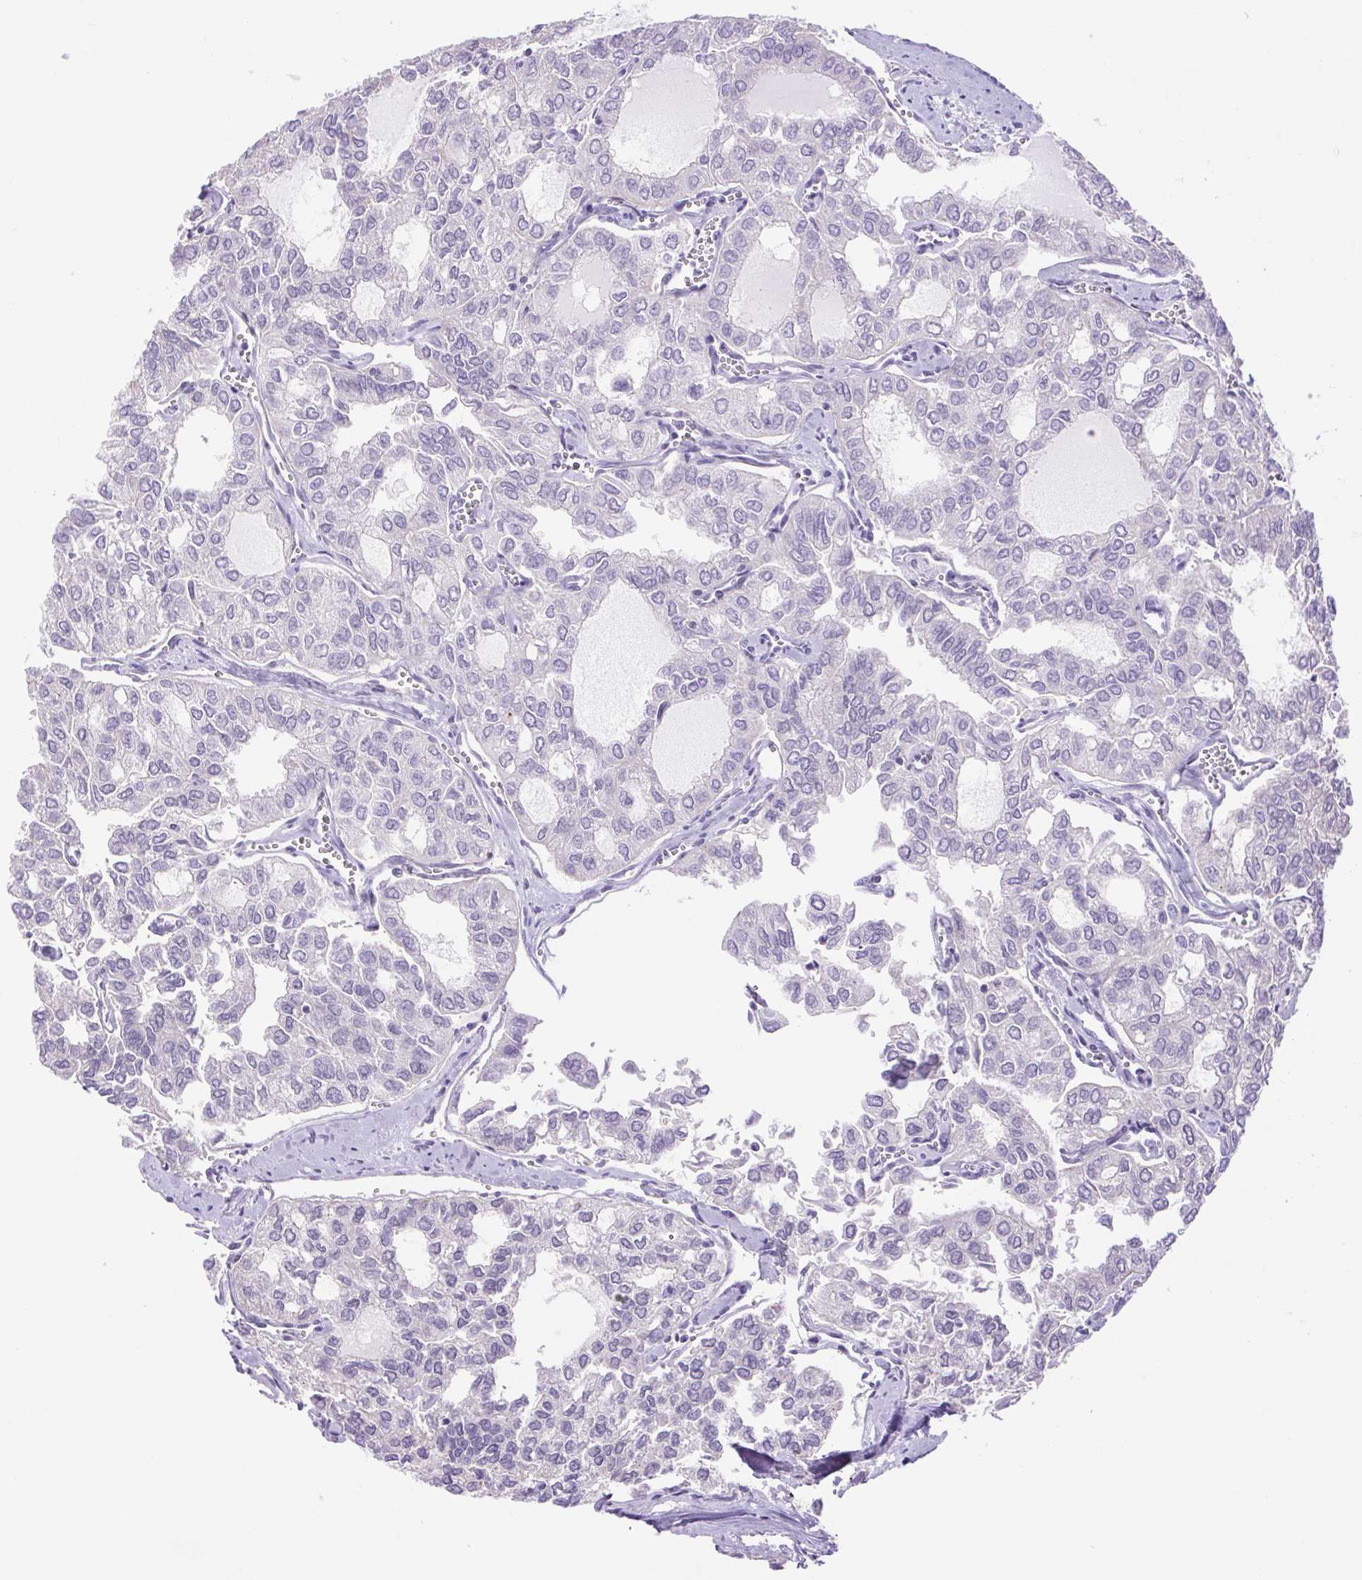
{"staining": {"intensity": "negative", "quantity": "none", "location": "none"}, "tissue": "thyroid cancer", "cell_type": "Tumor cells", "image_type": "cancer", "snomed": [{"axis": "morphology", "description": "Follicular adenoma carcinoma, NOS"}, {"axis": "topography", "description": "Thyroid gland"}], "caption": "Histopathology image shows no protein staining in tumor cells of thyroid cancer (follicular adenoma carcinoma) tissue.", "gene": "FAM177B", "patient": {"sex": "male", "age": 75}}